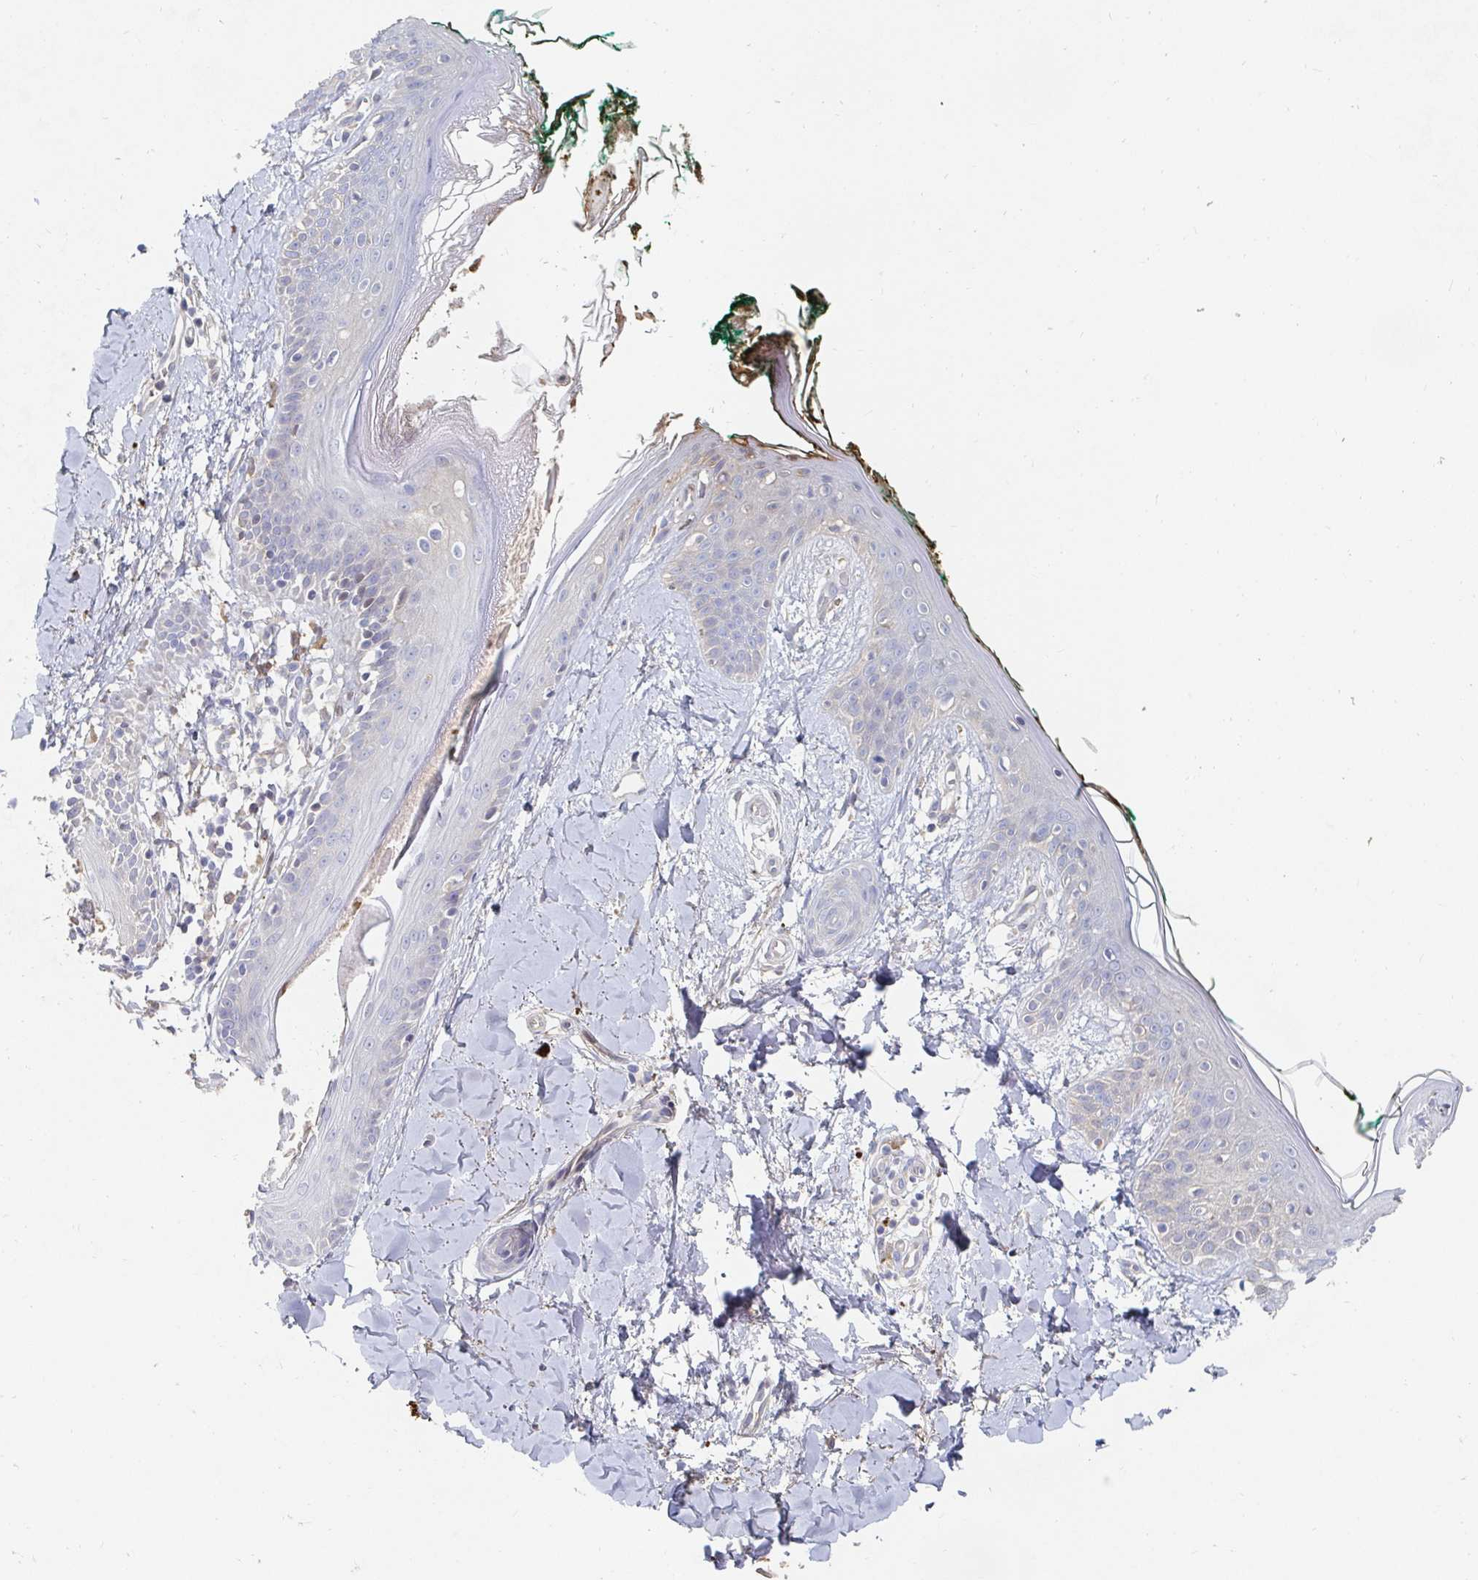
{"staining": {"intensity": "weak", "quantity": "<25%", "location": "cytoplasmic/membranous"}, "tissue": "skin", "cell_type": "Fibroblasts", "image_type": "normal", "snomed": [{"axis": "morphology", "description": "Normal tissue, NOS"}, {"axis": "topography", "description": "Skin"}], "caption": "A high-resolution image shows immunohistochemistry (IHC) staining of unremarkable skin, which reveals no significant positivity in fibroblasts.", "gene": "NME9", "patient": {"sex": "female", "age": 34}}